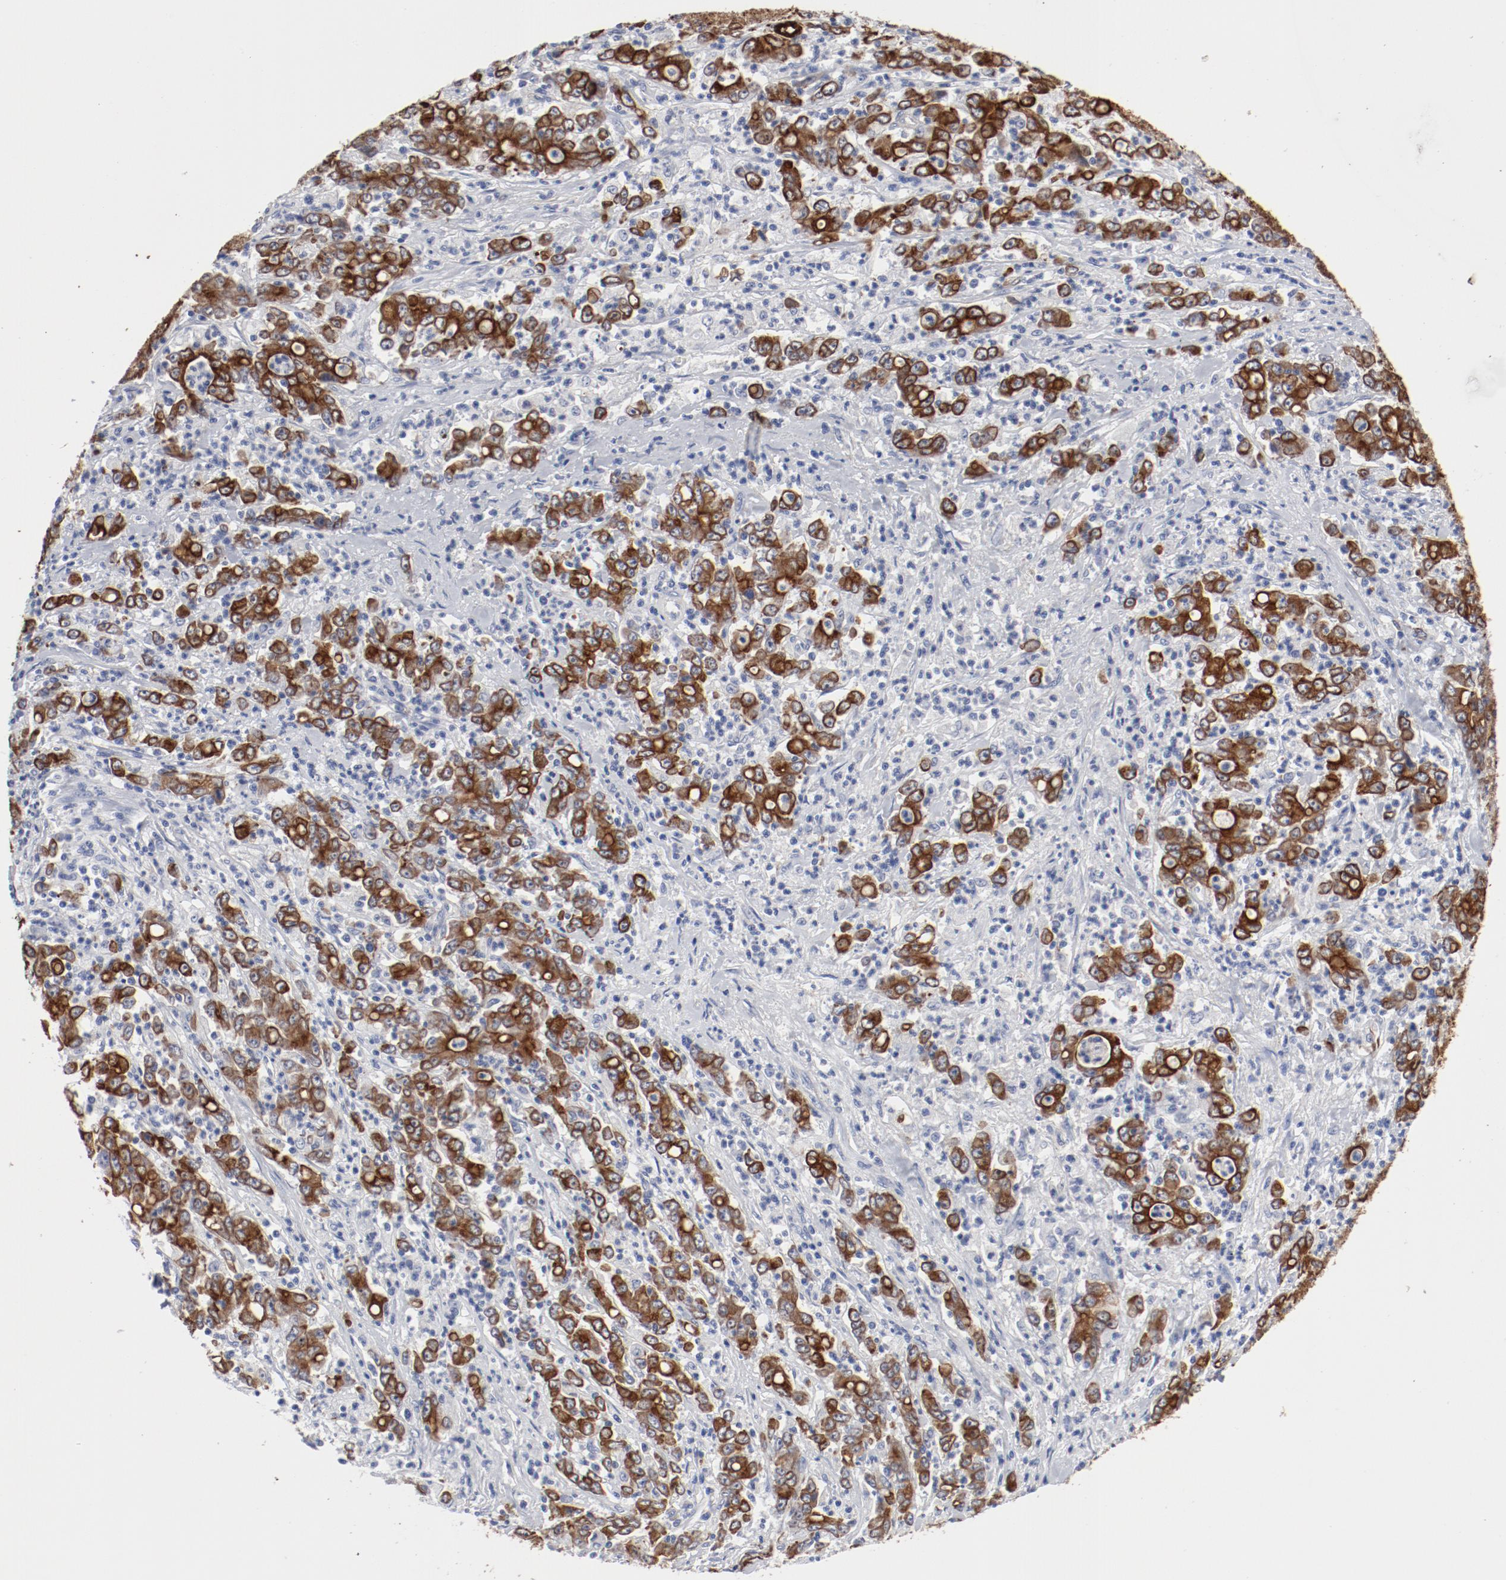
{"staining": {"intensity": "strong", "quantity": ">75%", "location": "cytoplasmic/membranous"}, "tissue": "stomach cancer", "cell_type": "Tumor cells", "image_type": "cancer", "snomed": [{"axis": "morphology", "description": "Adenocarcinoma, NOS"}, {"axis": "topography", "description": "Stomach, lower"}], "caption": "Tumor cells show high levels of strong cytoplasmic/membranous positivity in about >75% of cells in human adenocarcinoma (stomach).", "gene": "TSPAN6", "patient": {"sex": "female", "age": 71}}